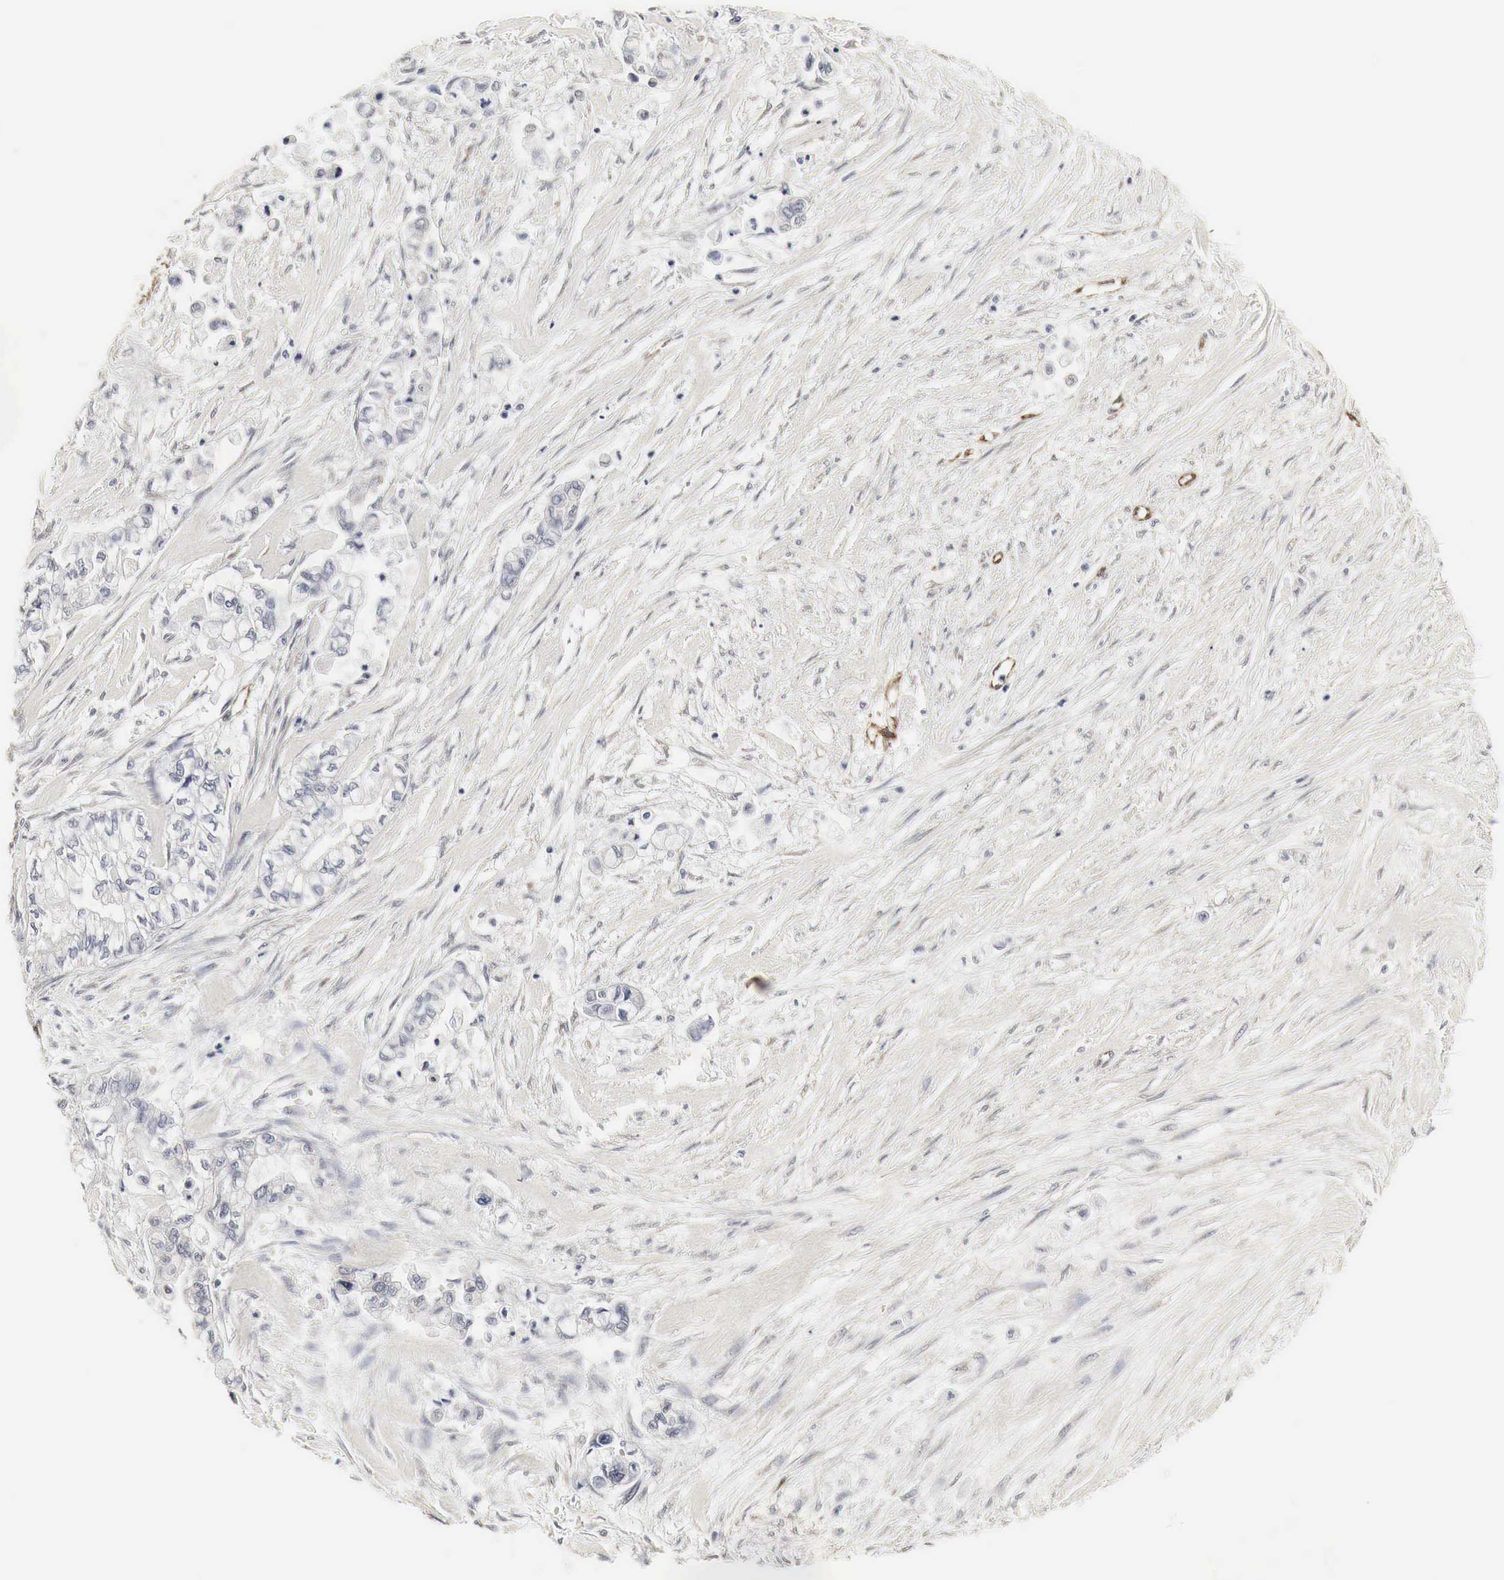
{"staining": {"intensity": "negative", "quantity": "none", "location": "none"}, "tissue": "pancreatic cancer", "cell_type": "Tumor cells", "image_type": "cancer", "snomed": [{"axis": "morphology", "description": "Adenocarcinoma, NOS"}, {"axis": "topography", "description": "Pancreas"}], "caption": "IHC micrograph of neoplastic tissue: human pancreatic cancer stained with DAB (3,3'-diaminobenzidine) demonstrates no significant protein expression in tumor cells.", "gene": "SPIN1", "patient": {"sex": "male", "age": 79}}